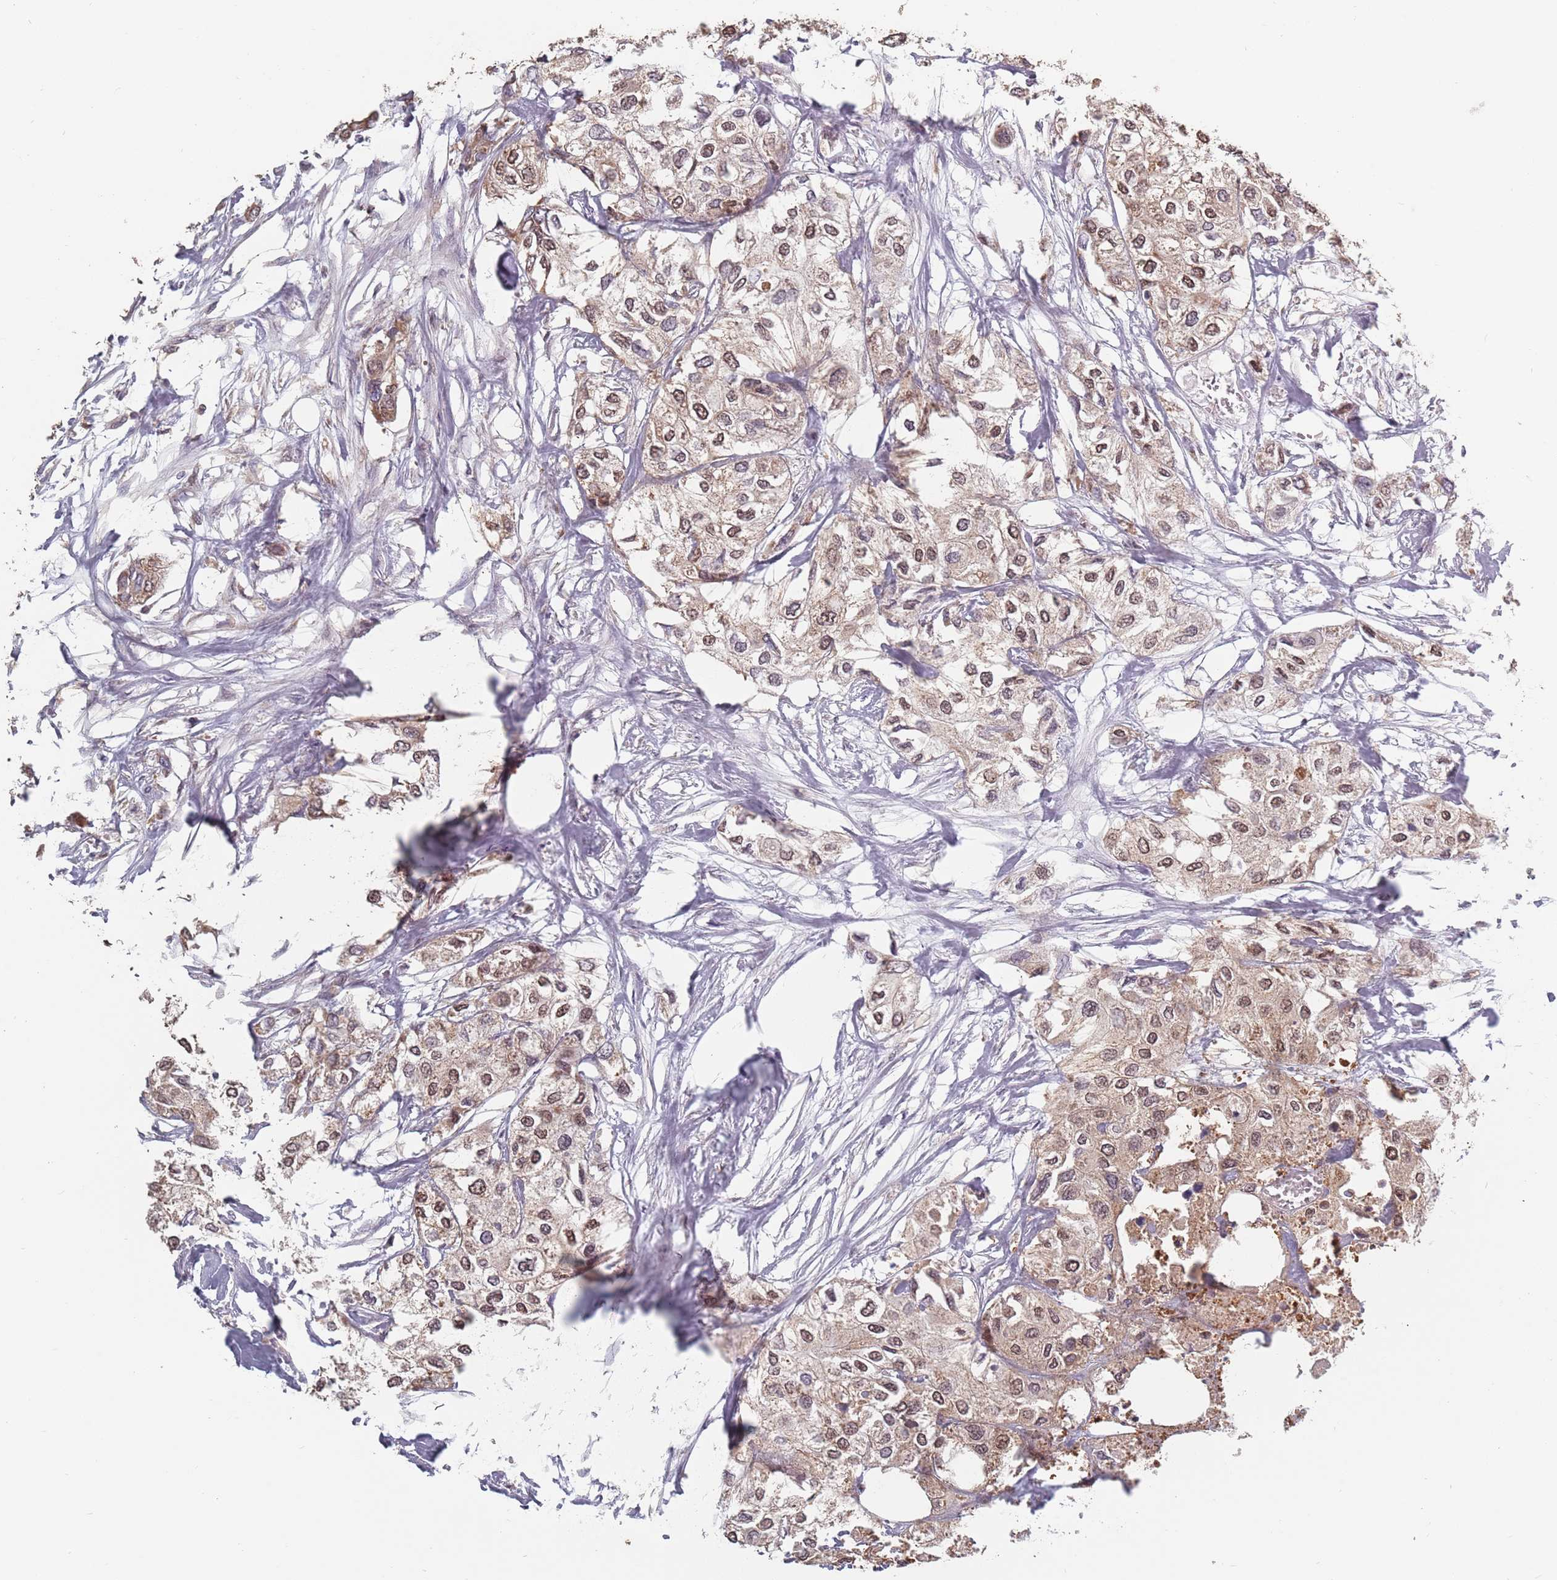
{"staining": {"intensity": "moderate", "quantity": ">75%", "location": "nuclear"}, "tissue": "urothelial cancer", "cell_type": "Tumor cells", "image_type": "cancer", "snomed": [{"axis": "morphology", "description": "Urothelial carcinoma, High grade"}, {"axis": "topography", "description": "Urinary bladder"}], "caption": "Protein analysis of high-grade urothelial carcinoma tissue shows moderate nuclear staining in about >75% of tumor cells.", "gene": "VPS52", "patient": {"sex": "male", "age": 64}}